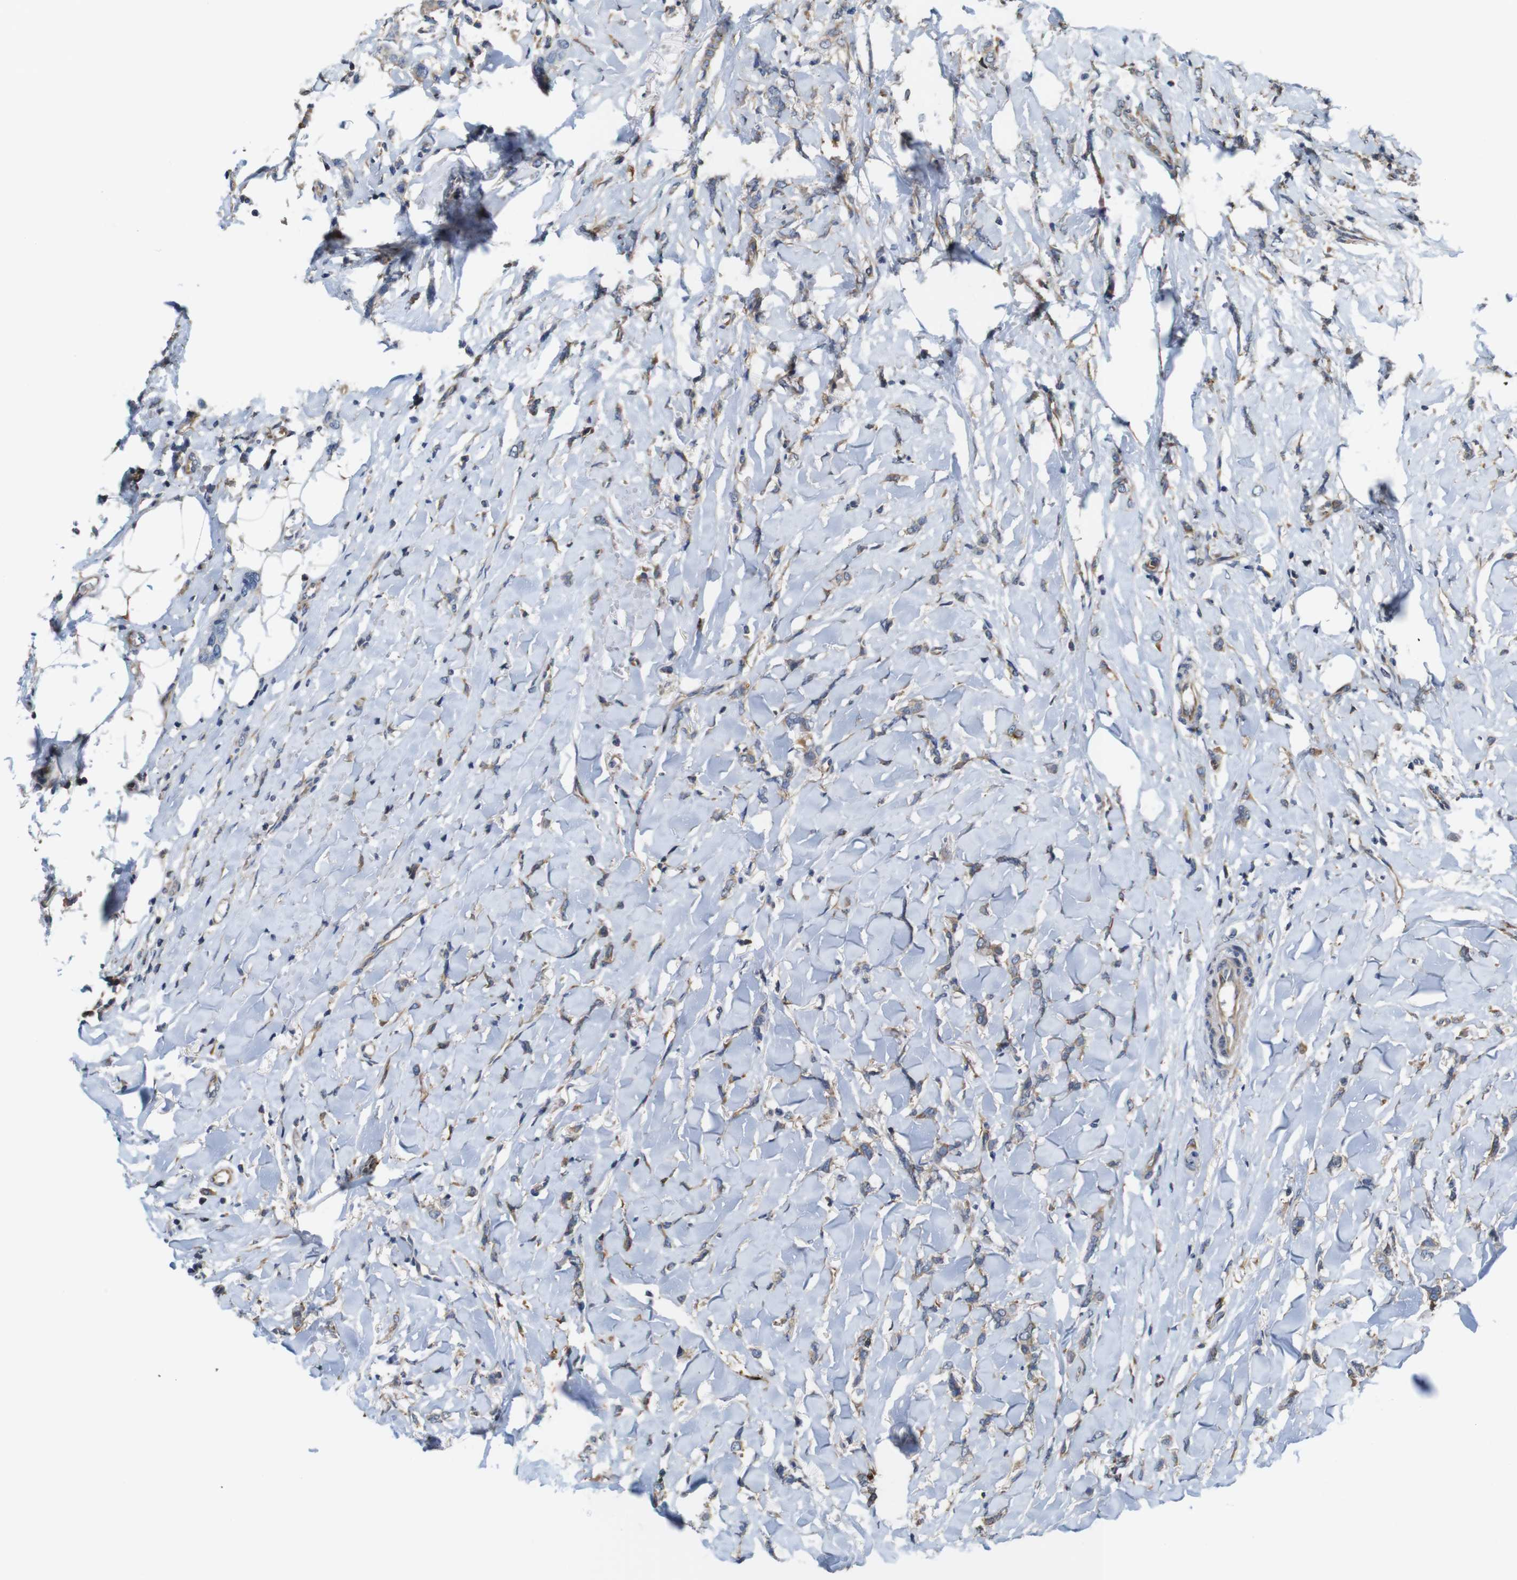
{"staining": {"intensity": "weak", "quantity": ">75%", "location": "cytoplasmic/membranous"}, "tissue": "breast cancer", "cell_type": "Tumor cells", "image_type": "cancer", "snomed": [{"axis": "morphology", "description": "Lobular carcinoma"}, {"axis": "topography", "description": "Skin"}, {"axis": "topography", "description": "Breast"}], "caption": "Weak cytoplasmic/membranous expression is present in about >75% of tumor cells in breast lobular carcinoma.", "gene": "PCOLCE2", "patient": {"sex": "female", "age": 46}}